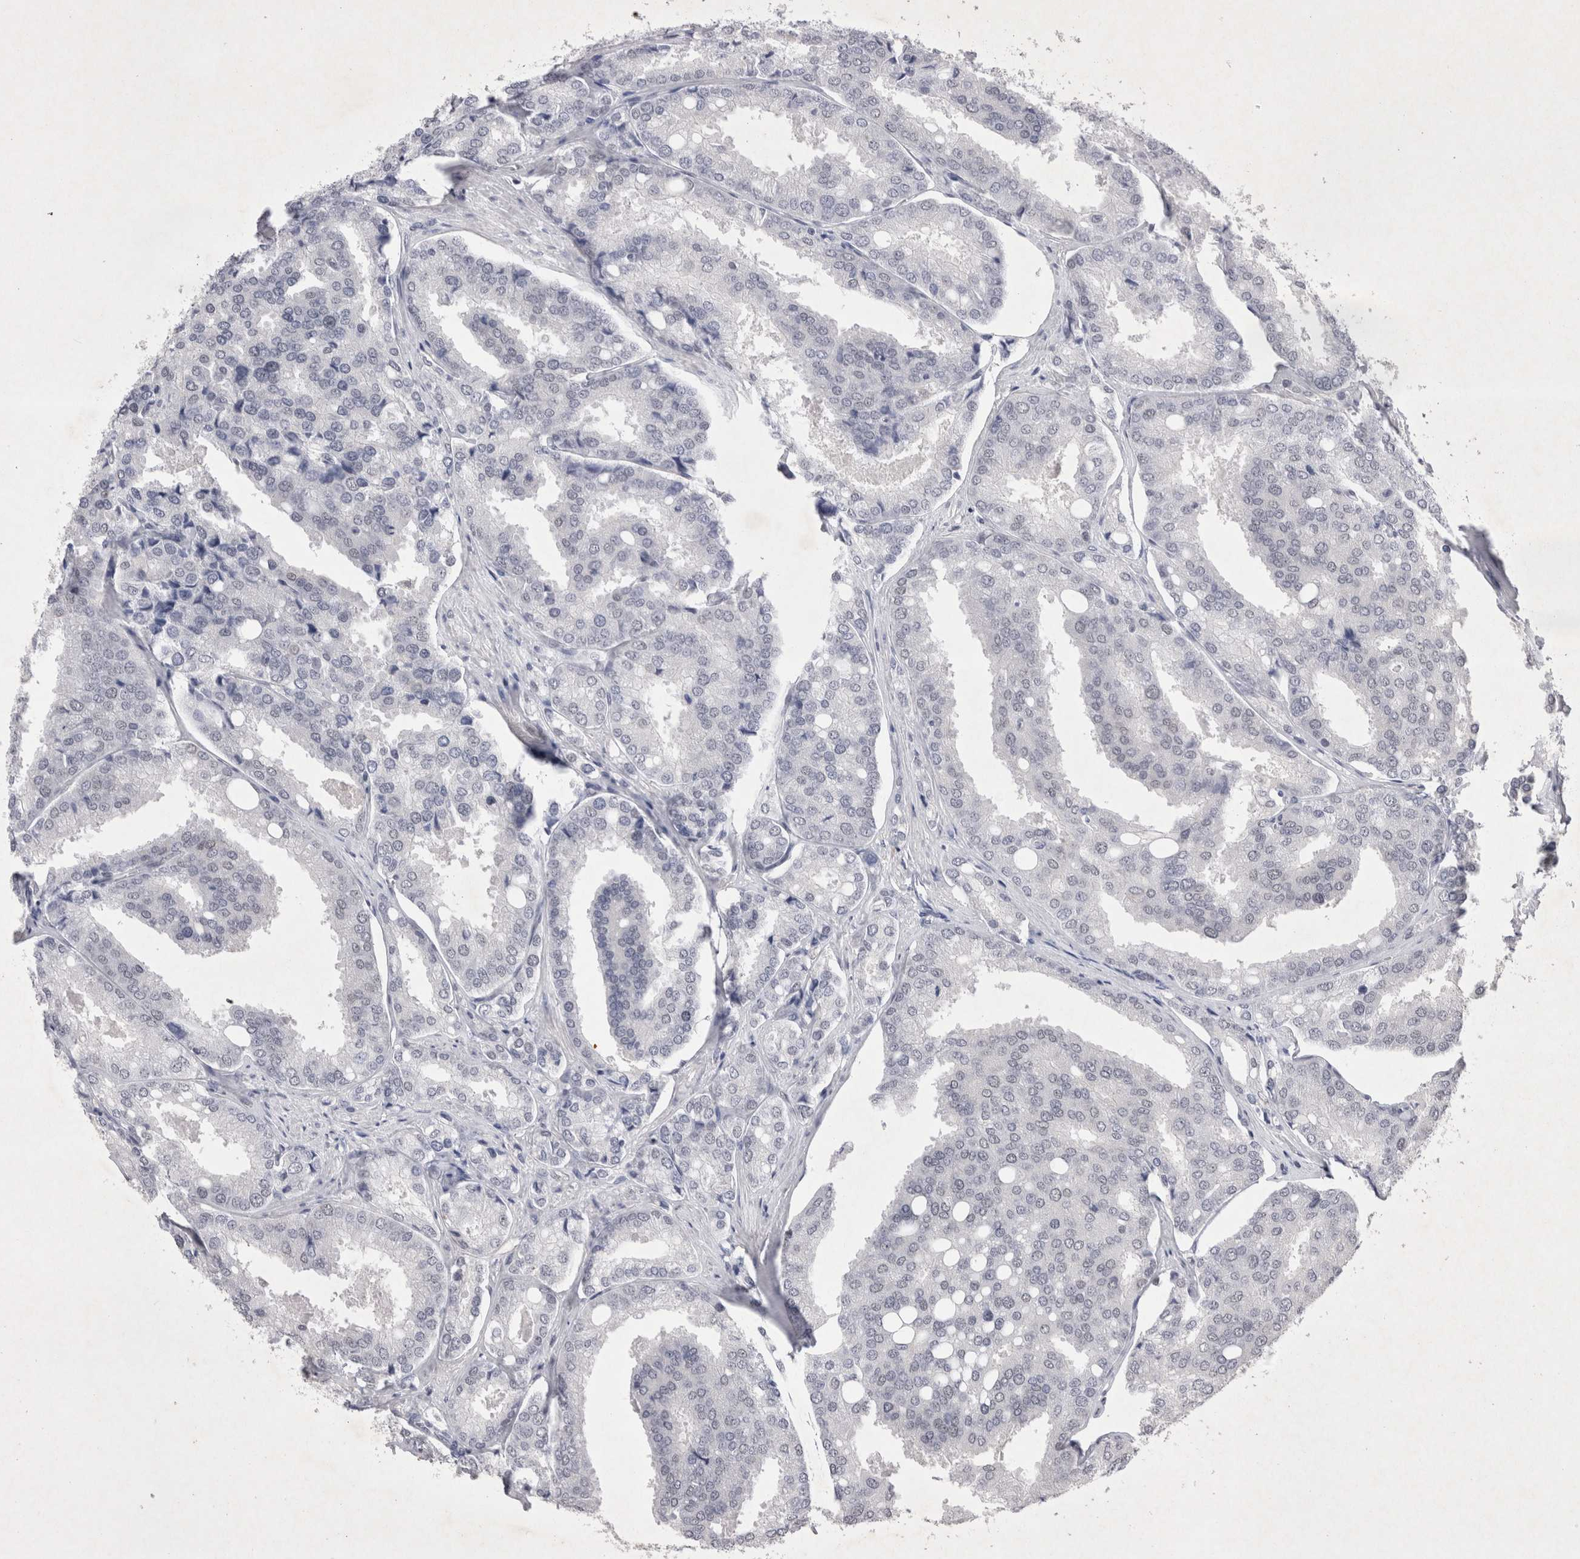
{"staining": {"intensity": "negative", "quantity": "none", "location": "none"}, "tissue": "prostate cancer", "cell_type": "Tumor cells", "image_type": "cancer", "snomed": [{"axis": "morphology", "description": "Adenocarcinoma, High grade"}, {"axis": "topography", "description": "Prostate"}], "caption": "Micrograph shows no protein positivity in tumor cells of adenocarcinoma (high-grade) (prostate) tissue. The staining is performed using DAB brown chromogen with nuclei counter-stained in using hematoxylin.", "gene": "RBM6", "patient": {"sex": "male", "age": 50}}